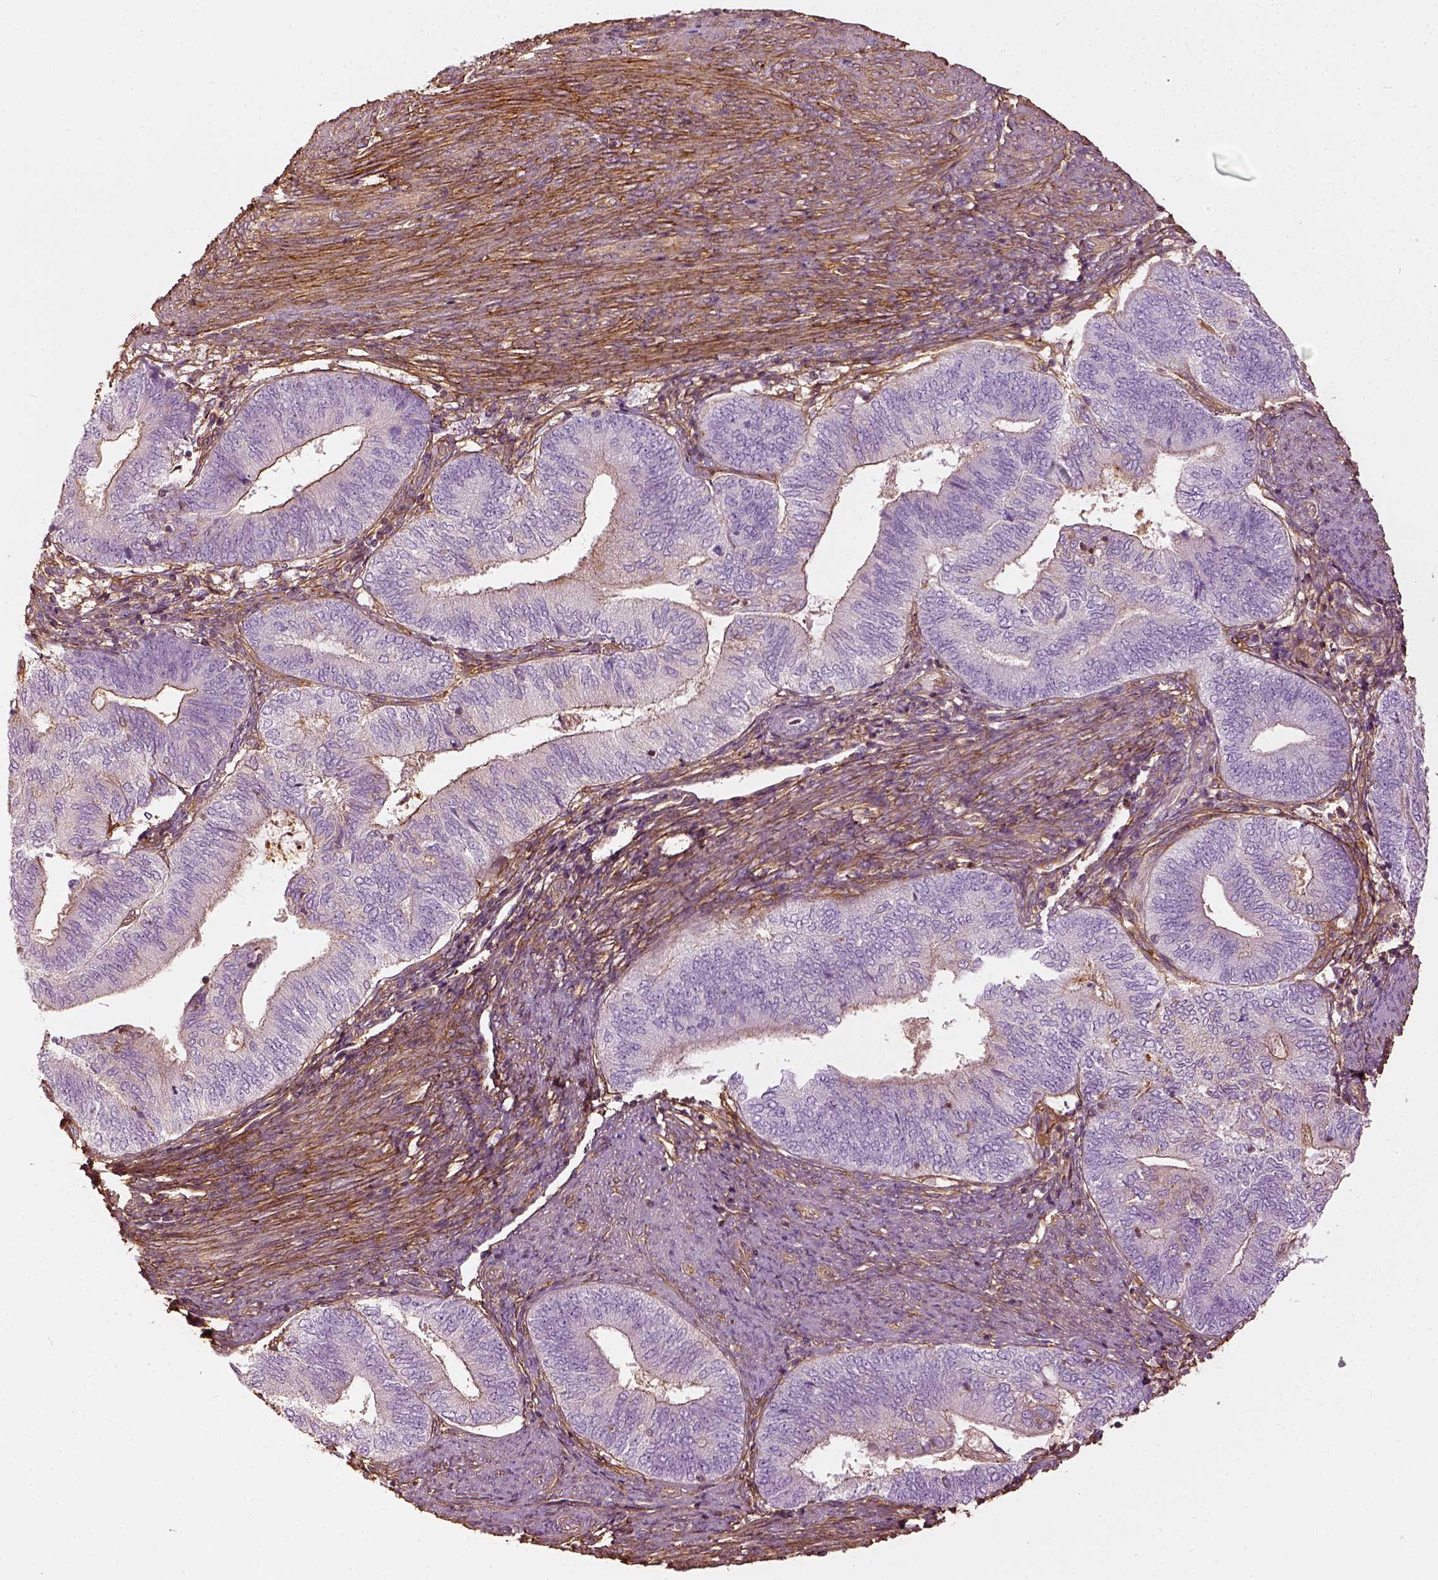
{"staining": {"intensity": "negative", "quantity": "none", "location": "none"}, "tissue": "endometrial cancer", "cell_type": "Tumor cells", "image_type": "cancer", "snomed": [{"axis": "morphology", "description": "Adenocarcinoma, NOS"}, {"axis": "topography", "description": "Endometrium"}], "caption": "IHC of human adenocarcinoma (endometrial) reveals no positivity in tumor cells. (DAB IHC visualized using brightfield microscopy, high magnification).", "gene": "COL6A2", "patient": {"sex": "female", "age": 65}}